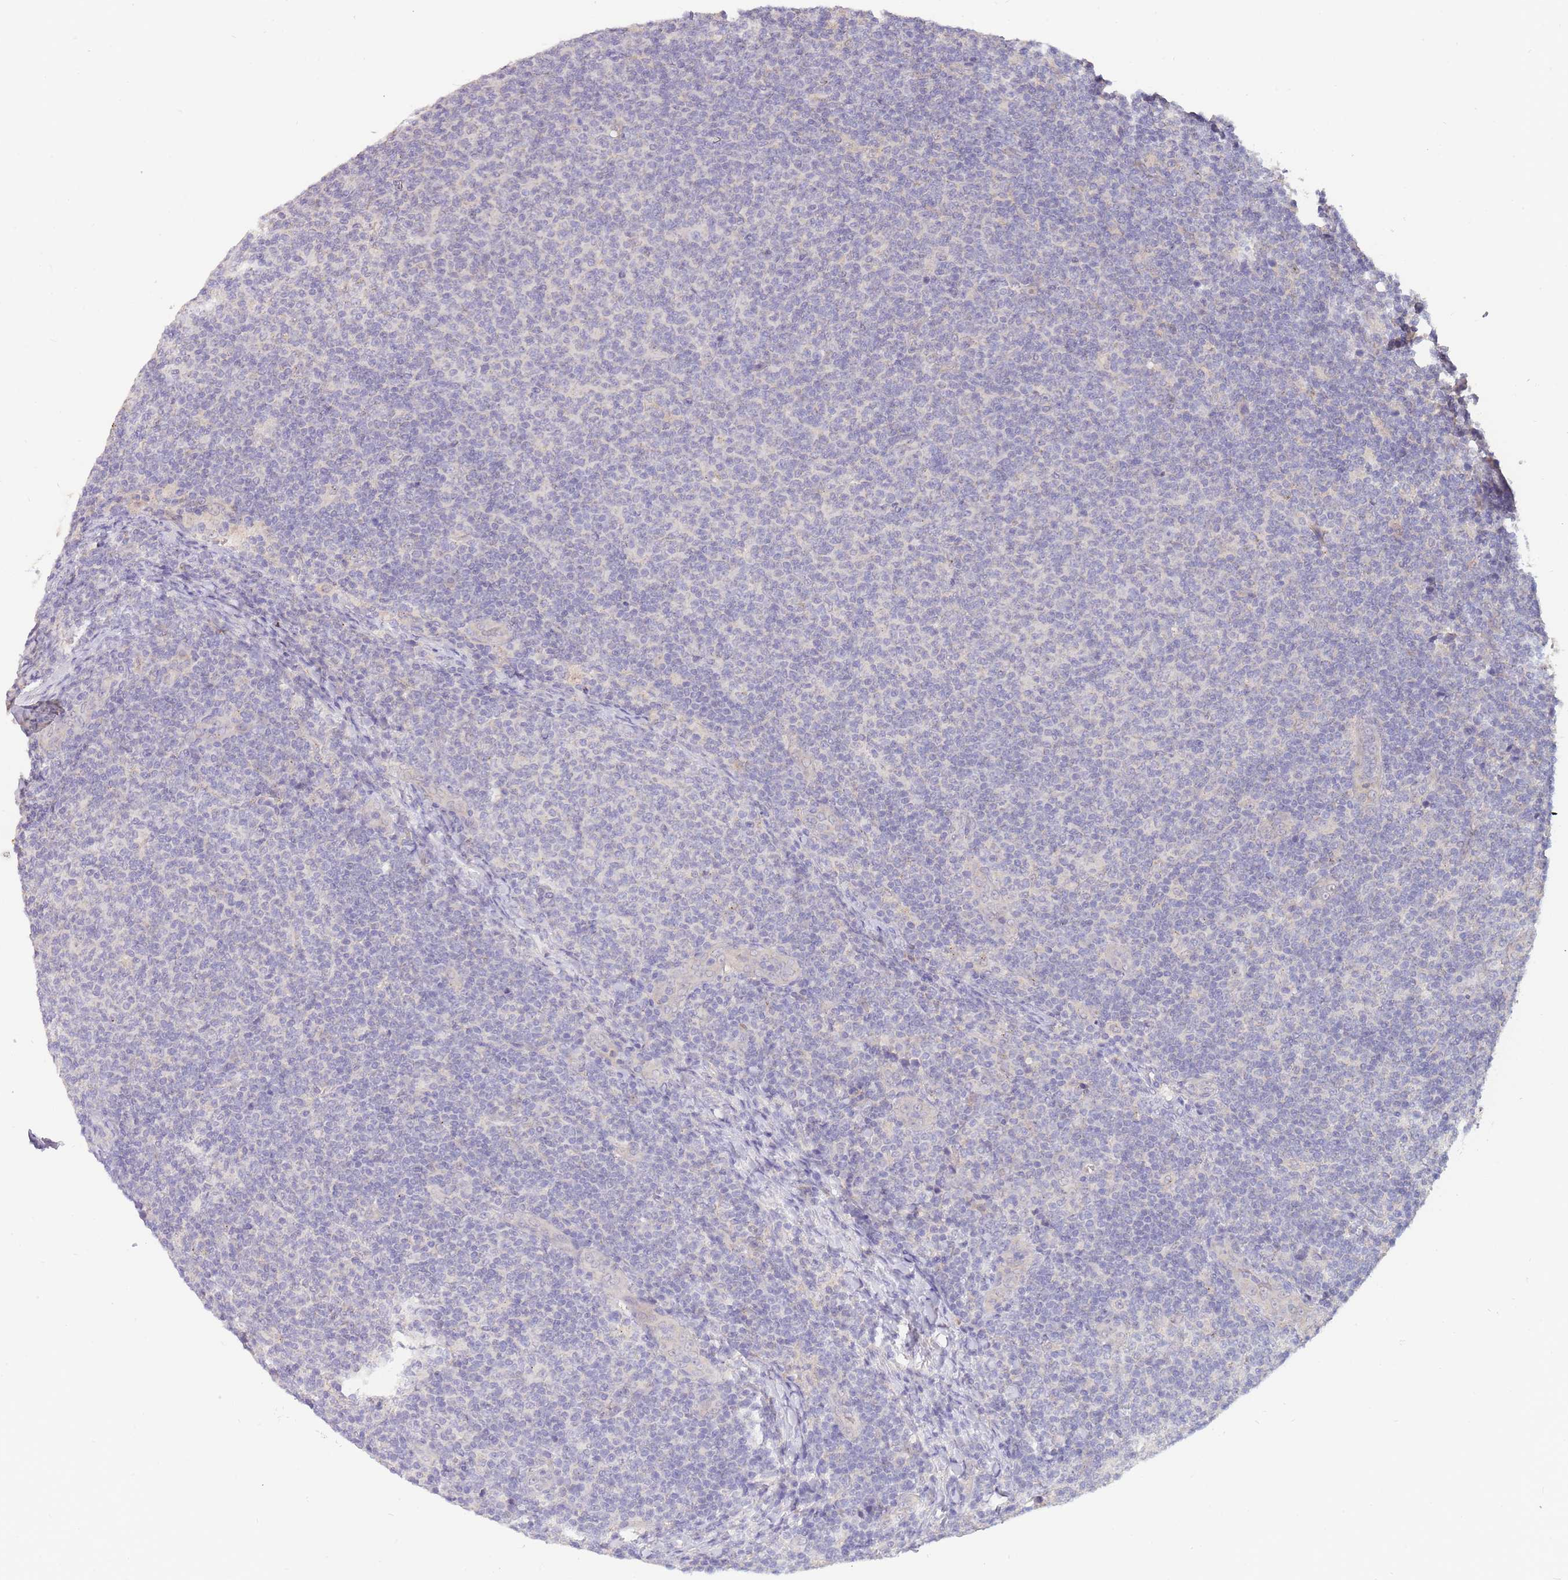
{"staining": {"intensity": "negative", "quantity": "none", "location": "none"}, "tissue": "lymphoma", "cell_type": "Tumor cells", "image_type": "cancer", "snomed": [{"axis": "morphology", "description": "Malignant lymphoma, non-Hodgkin's type, Low grade"}, {"axis": "topography", "description": "Lymph node"}], "caption": "A histopathology image of low-grade malignant lymphoma, non-Hodgkin's type stained for a protein shows no brown staining in tumor cells.", "gene": "NDUFAF5", "patient": {"sex": "male", "age": 66}}